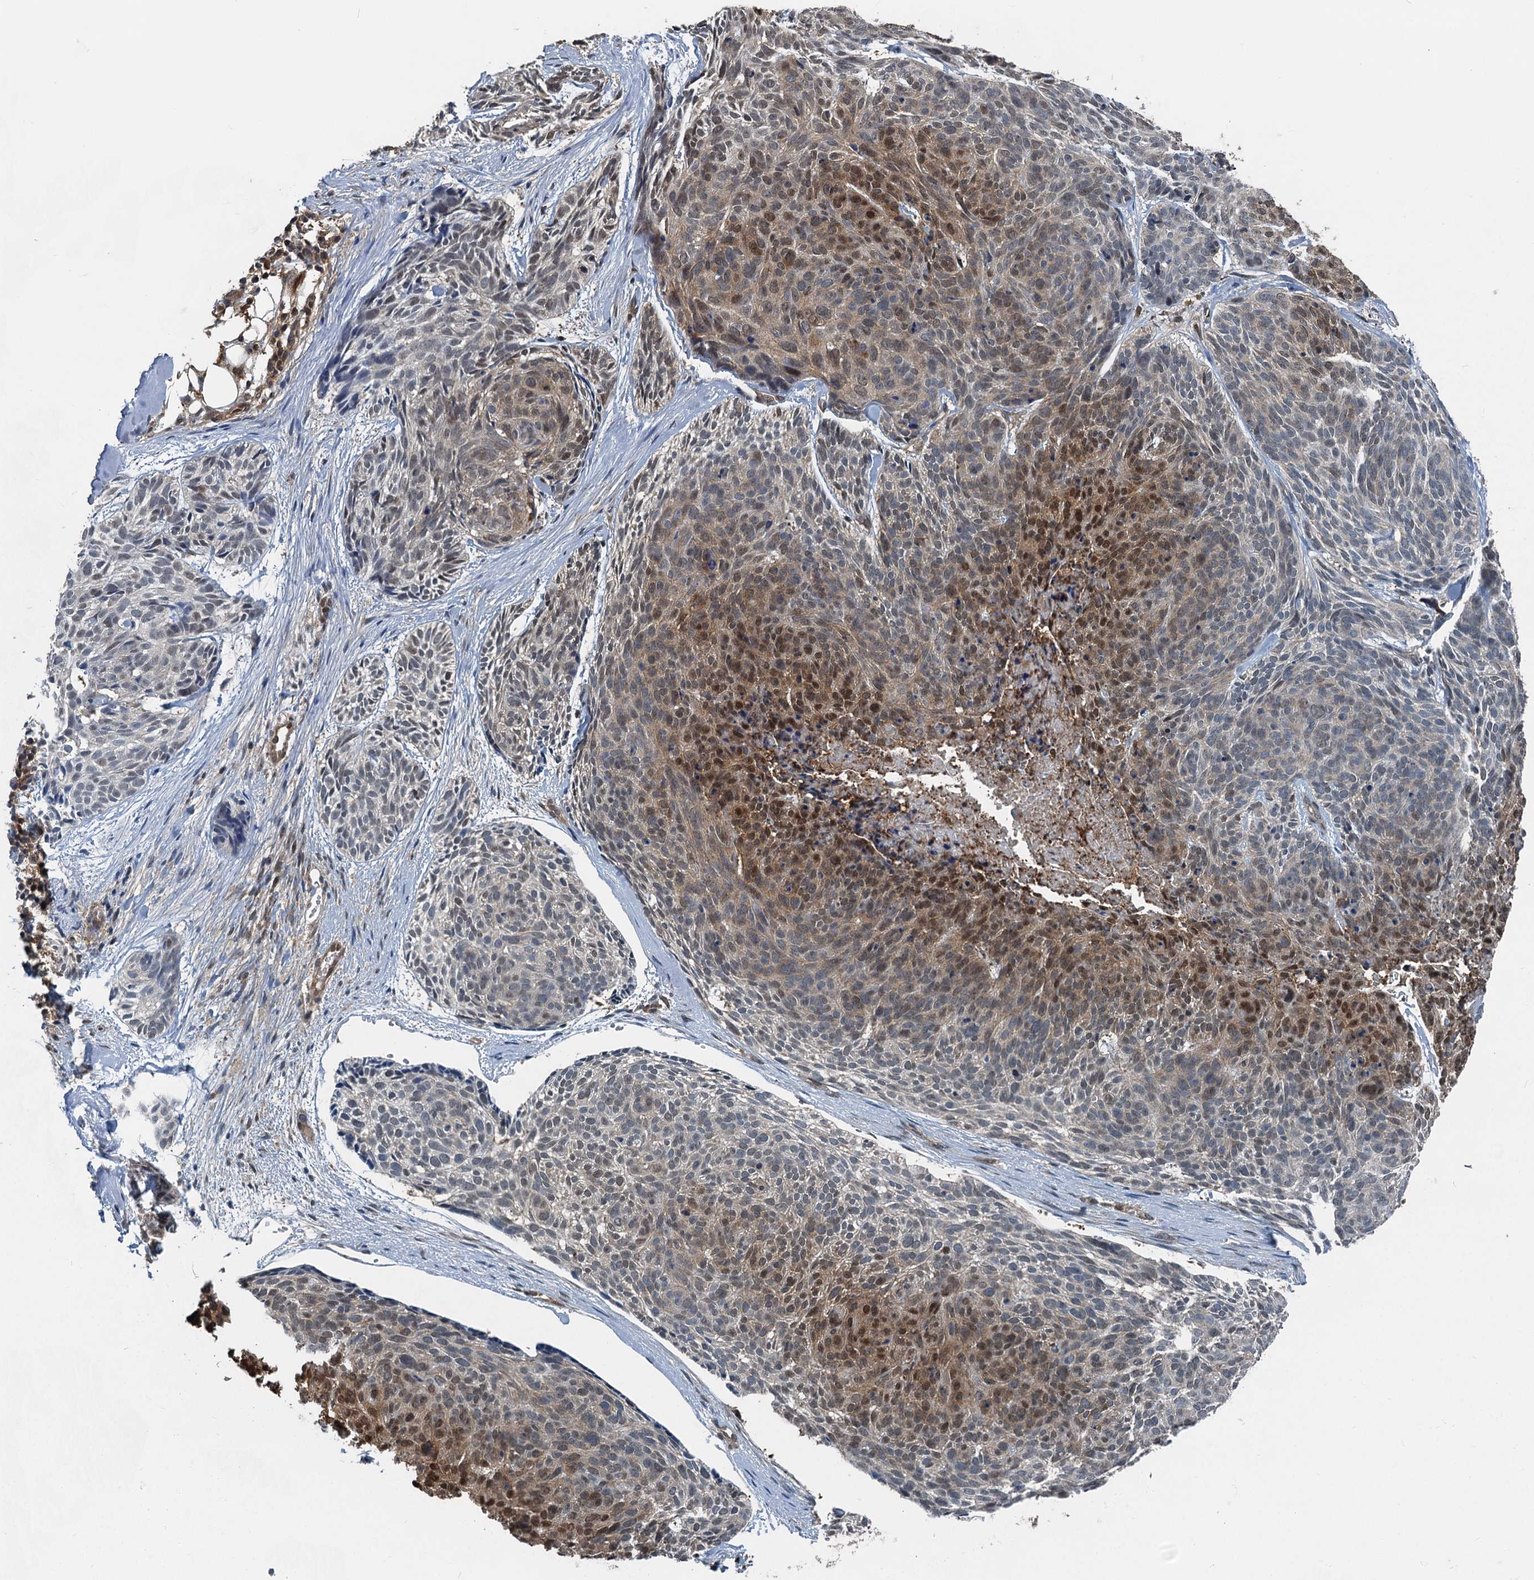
{"staining": {"intensity": "moderate", "quantity": "25%-75%", "location": "cytoplasmic/membranous,nuclear"}, "tissue": "skin cancer", "cell_type": "Tumor cells", "image_type": "cancer", "snomed": [{"axis": "morphology", "description": "Normal tissue, NOS"}, {"axis": "morphology", "description": "Basal cell carcinoma"}, {"axis": "topography", "description": "Skin"}], "caption": "Immunohistochemistry histopathology image of human basal cell carcinoma (skin) stained for a protein (brown), which demonstrates medium levels of moderate cytoplasmic/membranous and nuclear staining in about 25%-75% of tumor cells.", "gene": "GPI", "patient": {"sex": "male", "age": 66}}